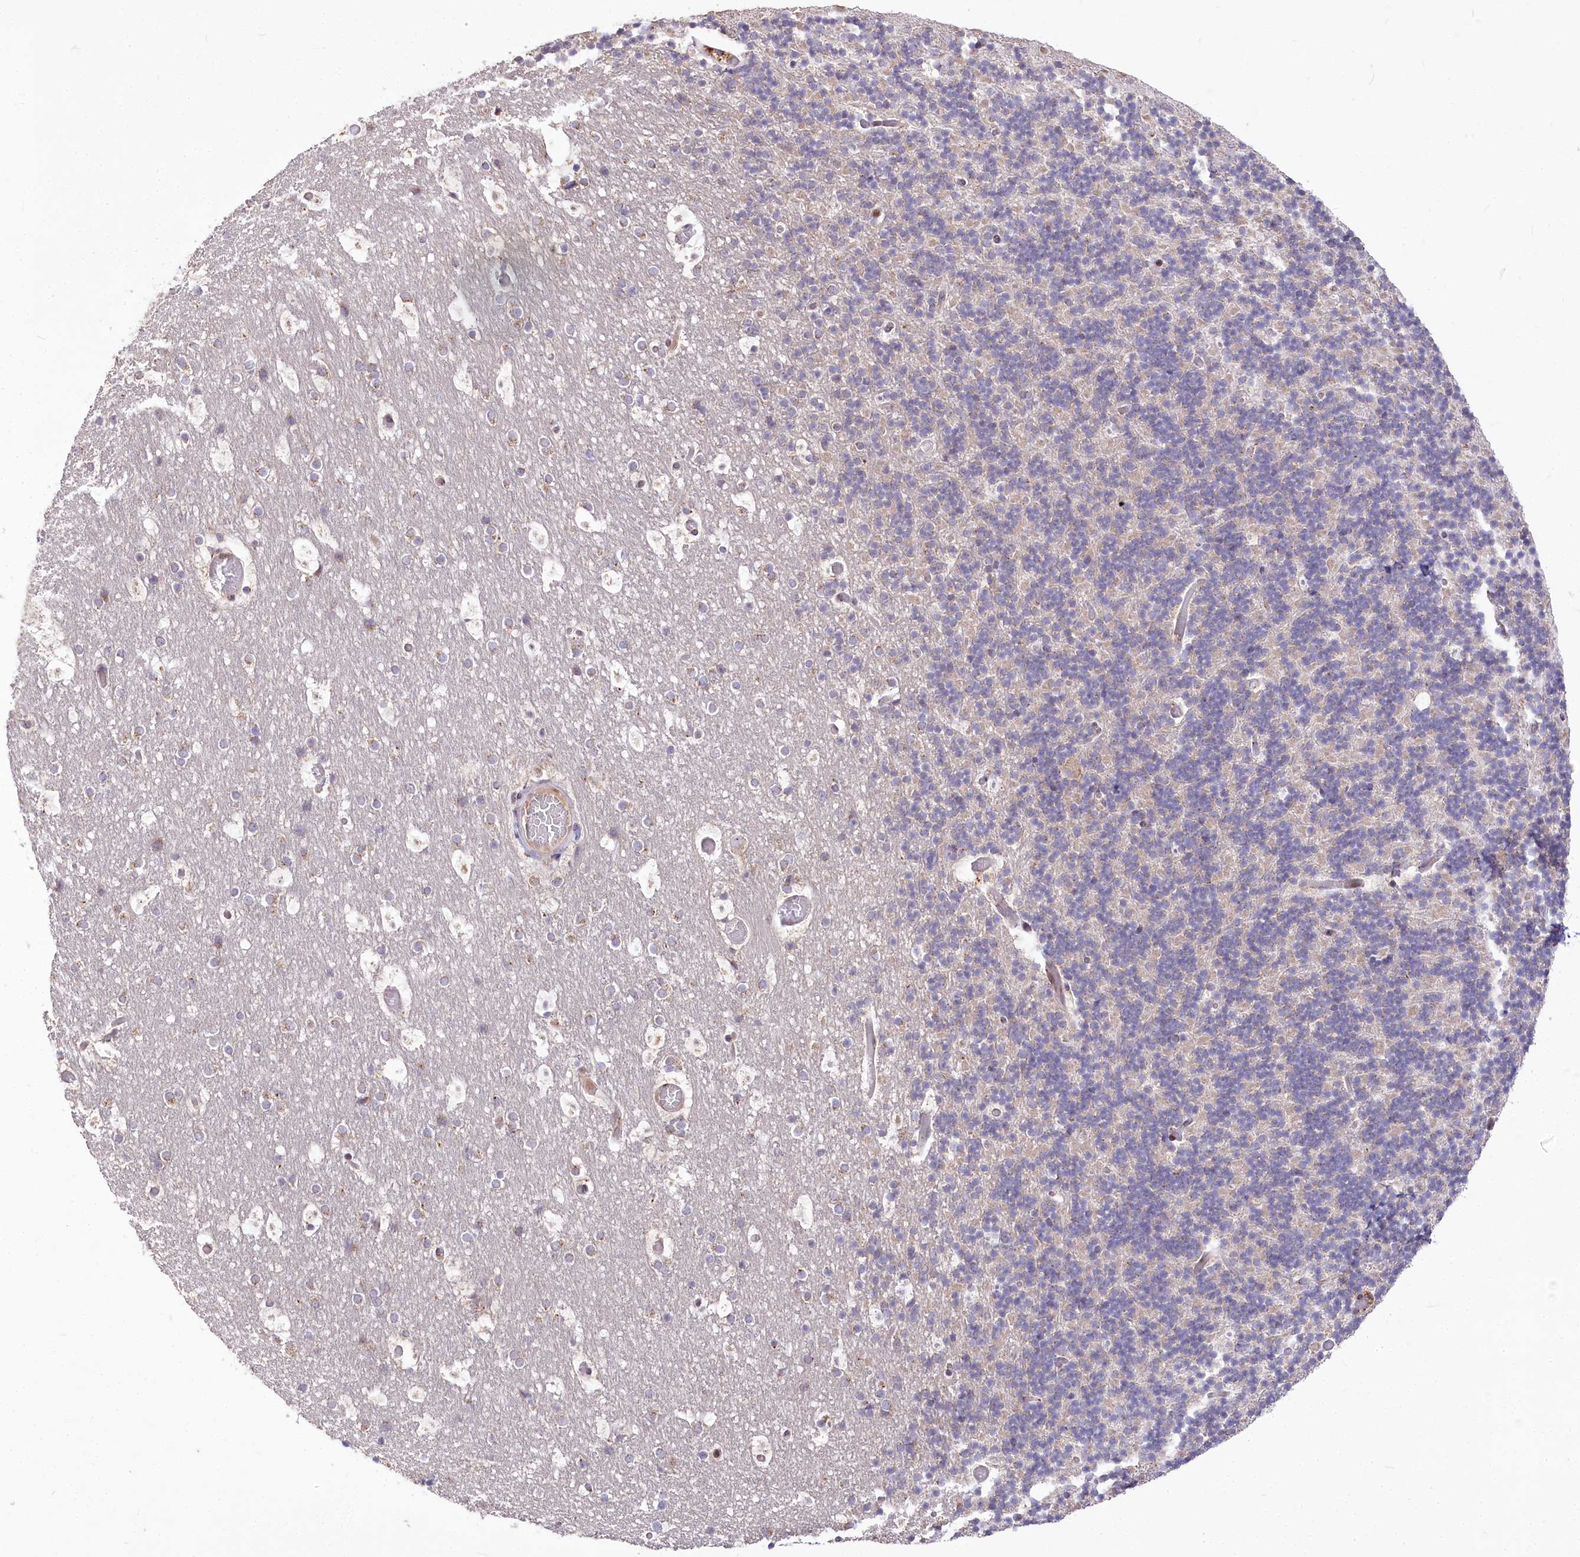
{"staining": {"intensity": "negative", "quantity": "none", "location": "none"}, "tissue": "cerebellum", "cell_type": "Cells in granular layer", "image_type": "normal", "snomed": [{"axis": "morphology", "description": "Normal tissue, NOS"}, {"axis": "topography", "description": "Cerebellum"}], "caption": "An image of cerebellum stained for a protein reveals no brown staining in cells in granular layer.", "gene": "STT3B", "patient": {"sex": "male", "age": 57}}